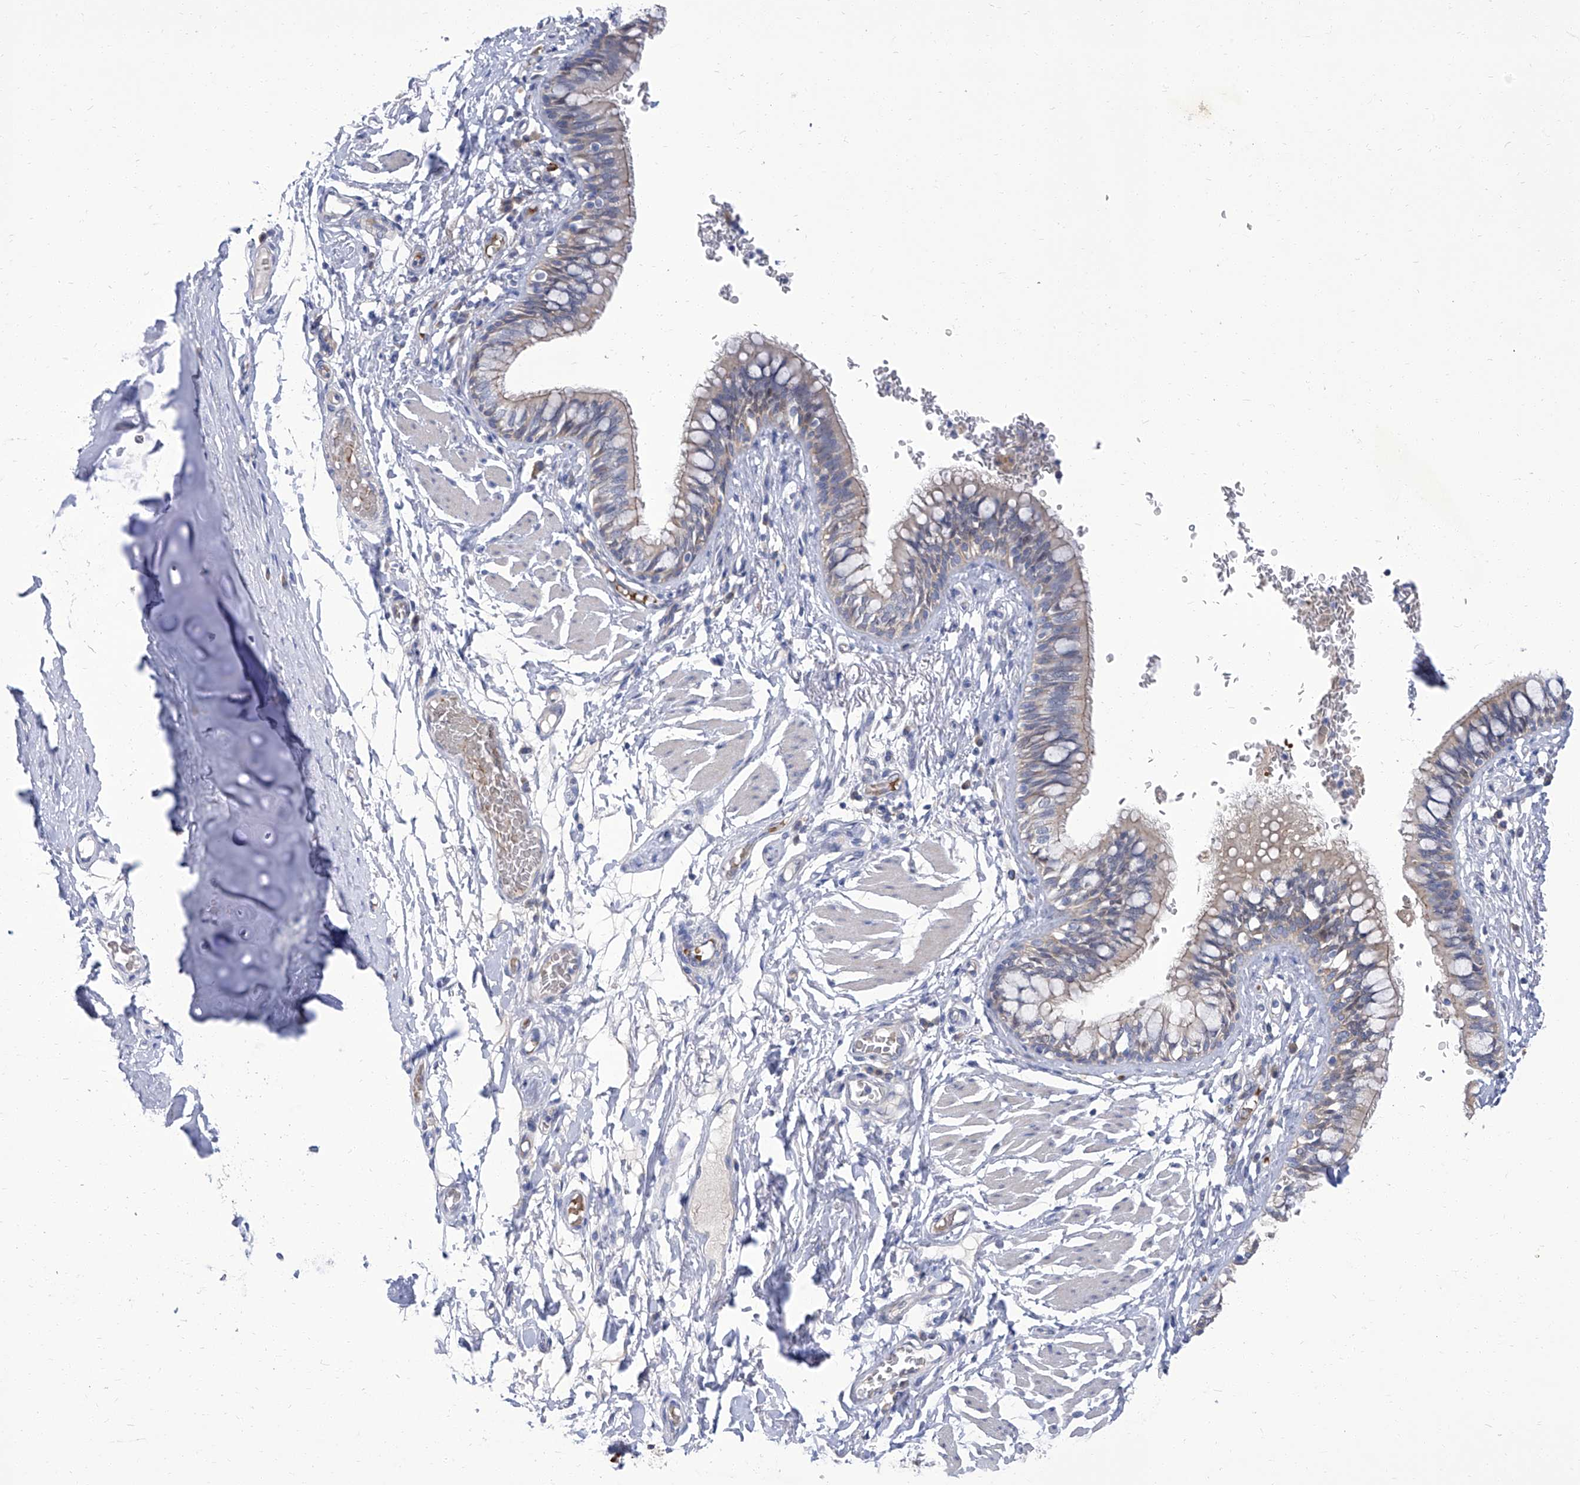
{"staining": {"intensity": "weak", "quantity": "<25%", "location": "cytoplasmic/membranous"}, "tissue": "bronchus", "cell_type": "Respiratory epithelial cells", "image_type": "normal", "snomed": [{"axis": "morphology", "description": "Normal tissue, NOS"}, {"axis": "topography", "description": "Cartilage tissue"}, {"axis": "topography", "description": "Bronchus"}], "caption": "Respiratory epithelial cells are negative for brown protein staining in benign bronchus. (DAB (3,3'-diaminobenzidine) IHC with hematoxylin counter stain).", "gene": "PARD3", "patient": {"sex": "female", "age": 36}}